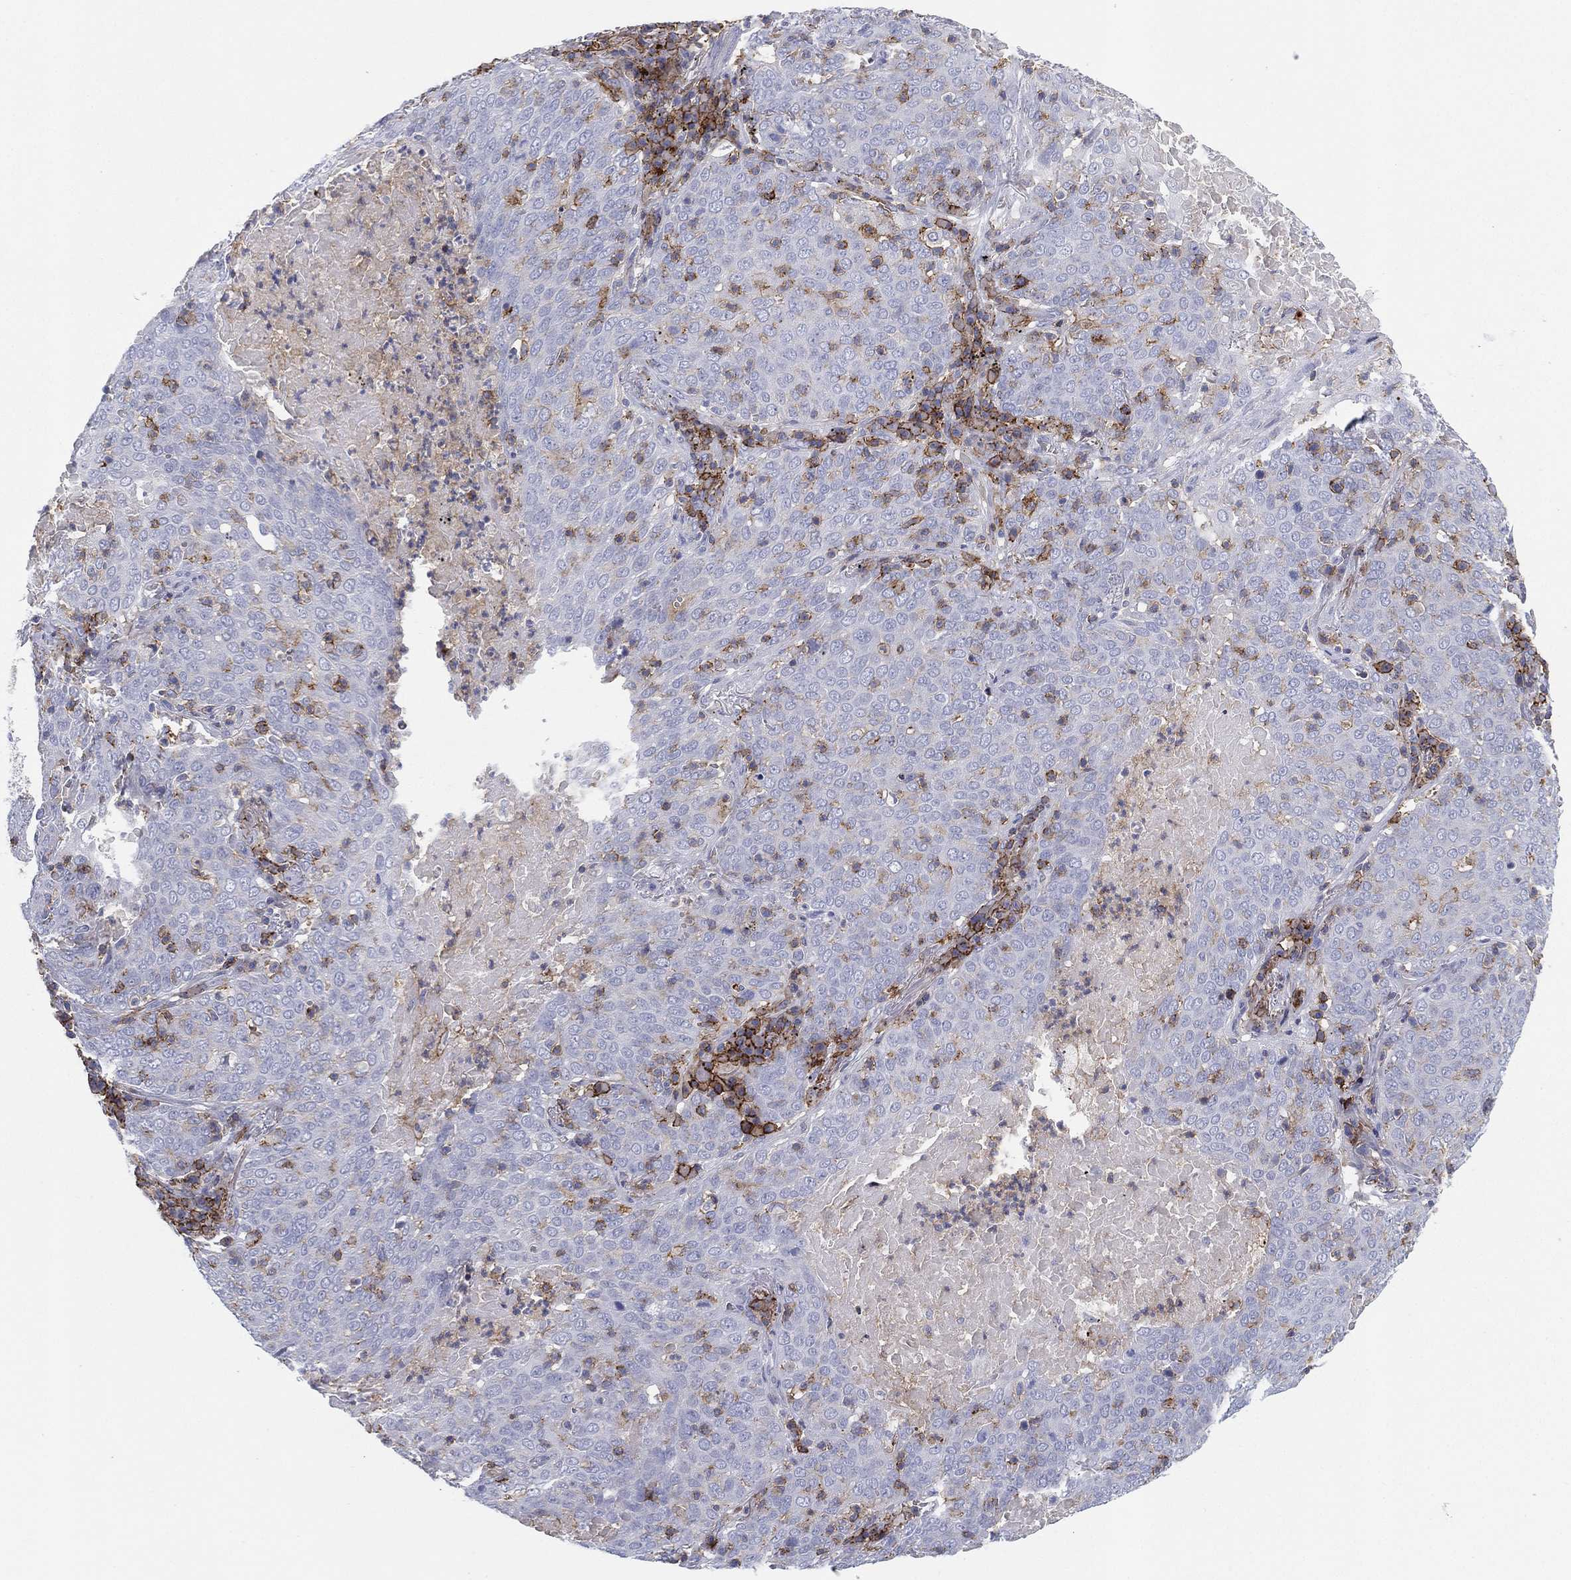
{"staining": {"intensity": "negative", "quantity": "none", "location": "none"}, "tissue": "lung cancer", "cell_type": "Tumor cells", "image_type": "cancer", "snomed": [{"axis": "morphology", "description": "Squamous cell carcinoma, NOS"}, {"axis": "topography", "description": "Lung"}], "caption": "DAB (3,3'-diaminobenzidine) immunohistochemical staining of human lung cancer (squamous cell carcinoma) displays no significant expression in tumor cells. The staining was performed using DAB to visualize the protein expression in brown, while the nuclei were stained in blue with hematoxylin (Magnification: 20x).", "gene": "SELPLG", "patient": {"sex": "male", "age": 82}}